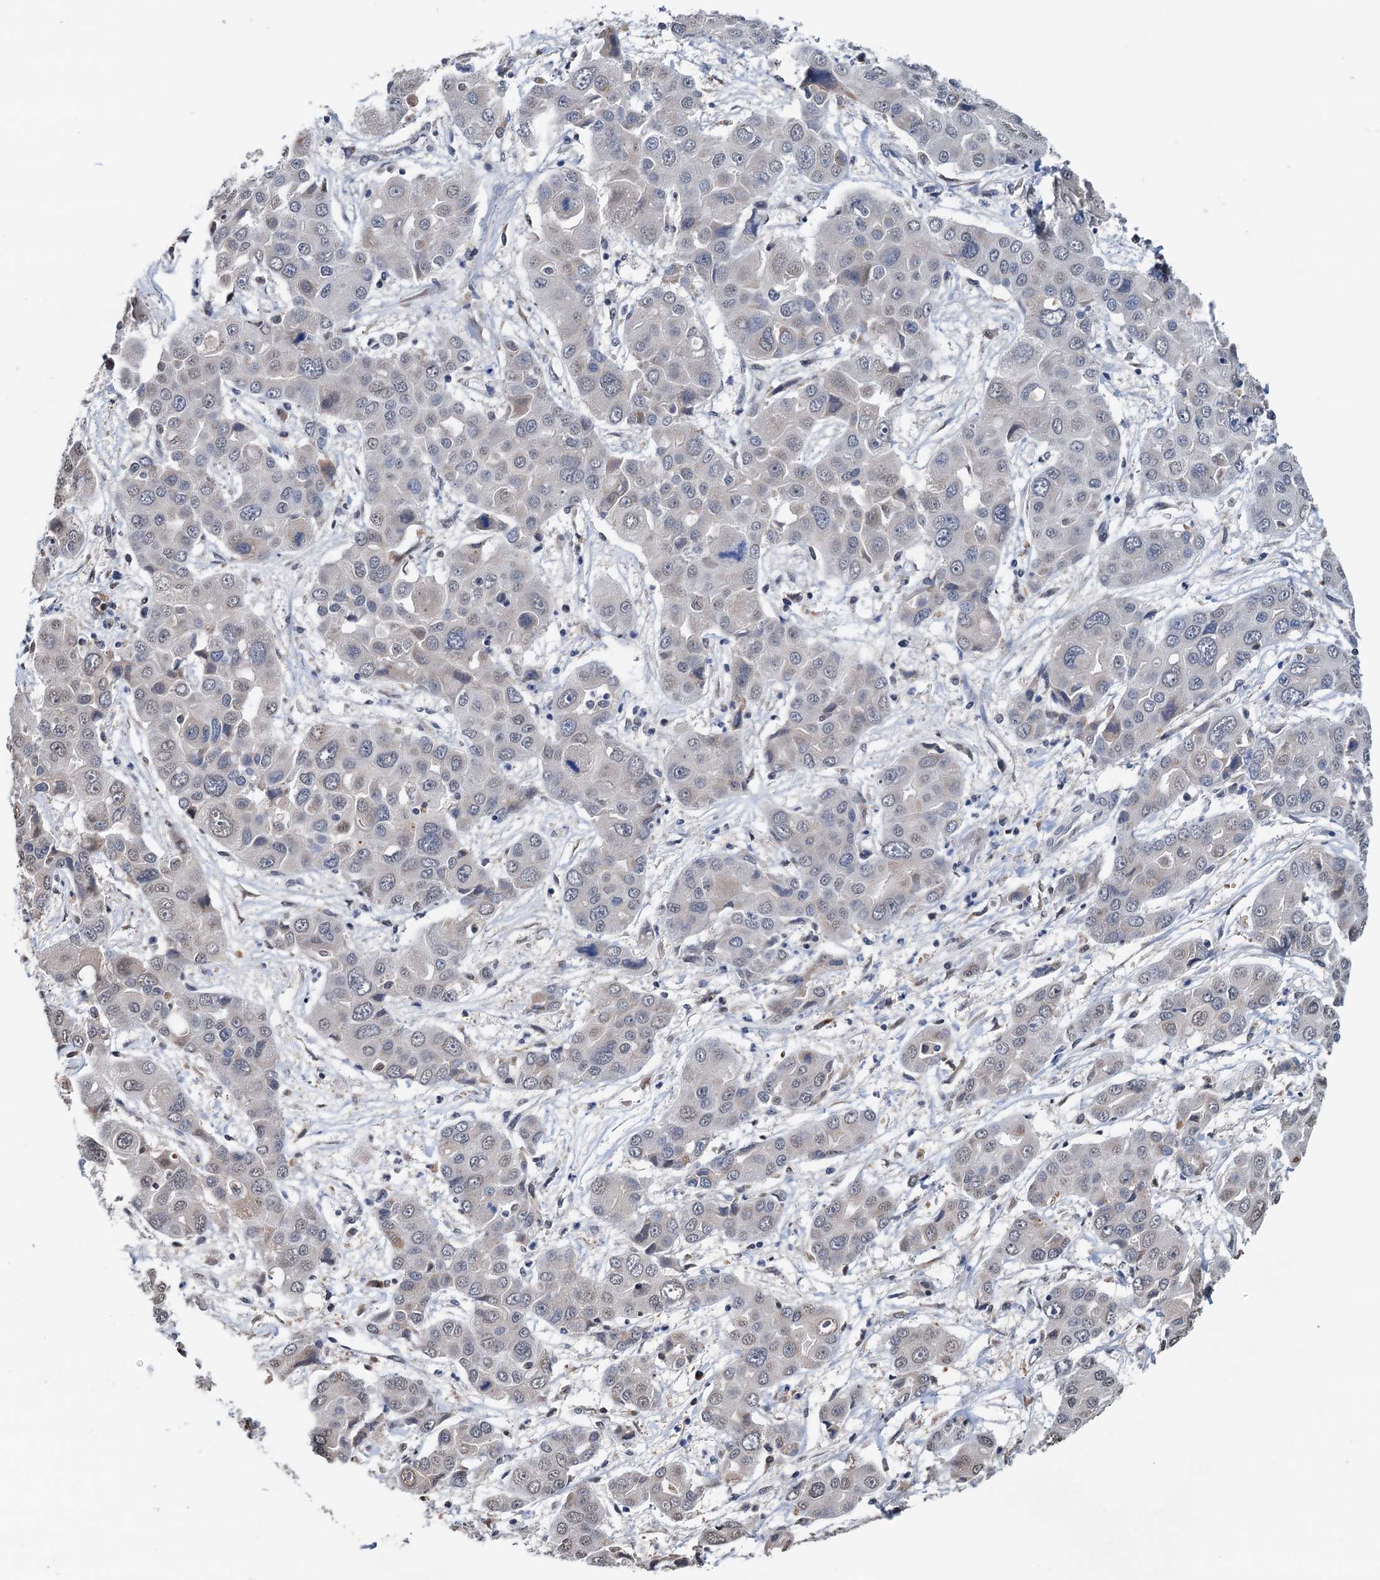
{"staining": {"intensity": "negative", "quantity": "none", "location": "none"}, "tissue": "liver cancer", "cell_type": "Tumor cells", "image_type": "cancer", "snomed": [{"axis": "morphology", "description": "Cholangiocarcinoma"}, {"axis": "topography", "description": "Liver"}], "caption": "Image shows no significant protein positivity in tumor cells of liver cholangiocarcinoma.", "gene": "SHLD1", "patient": {"sex": "male", "age": 67}}